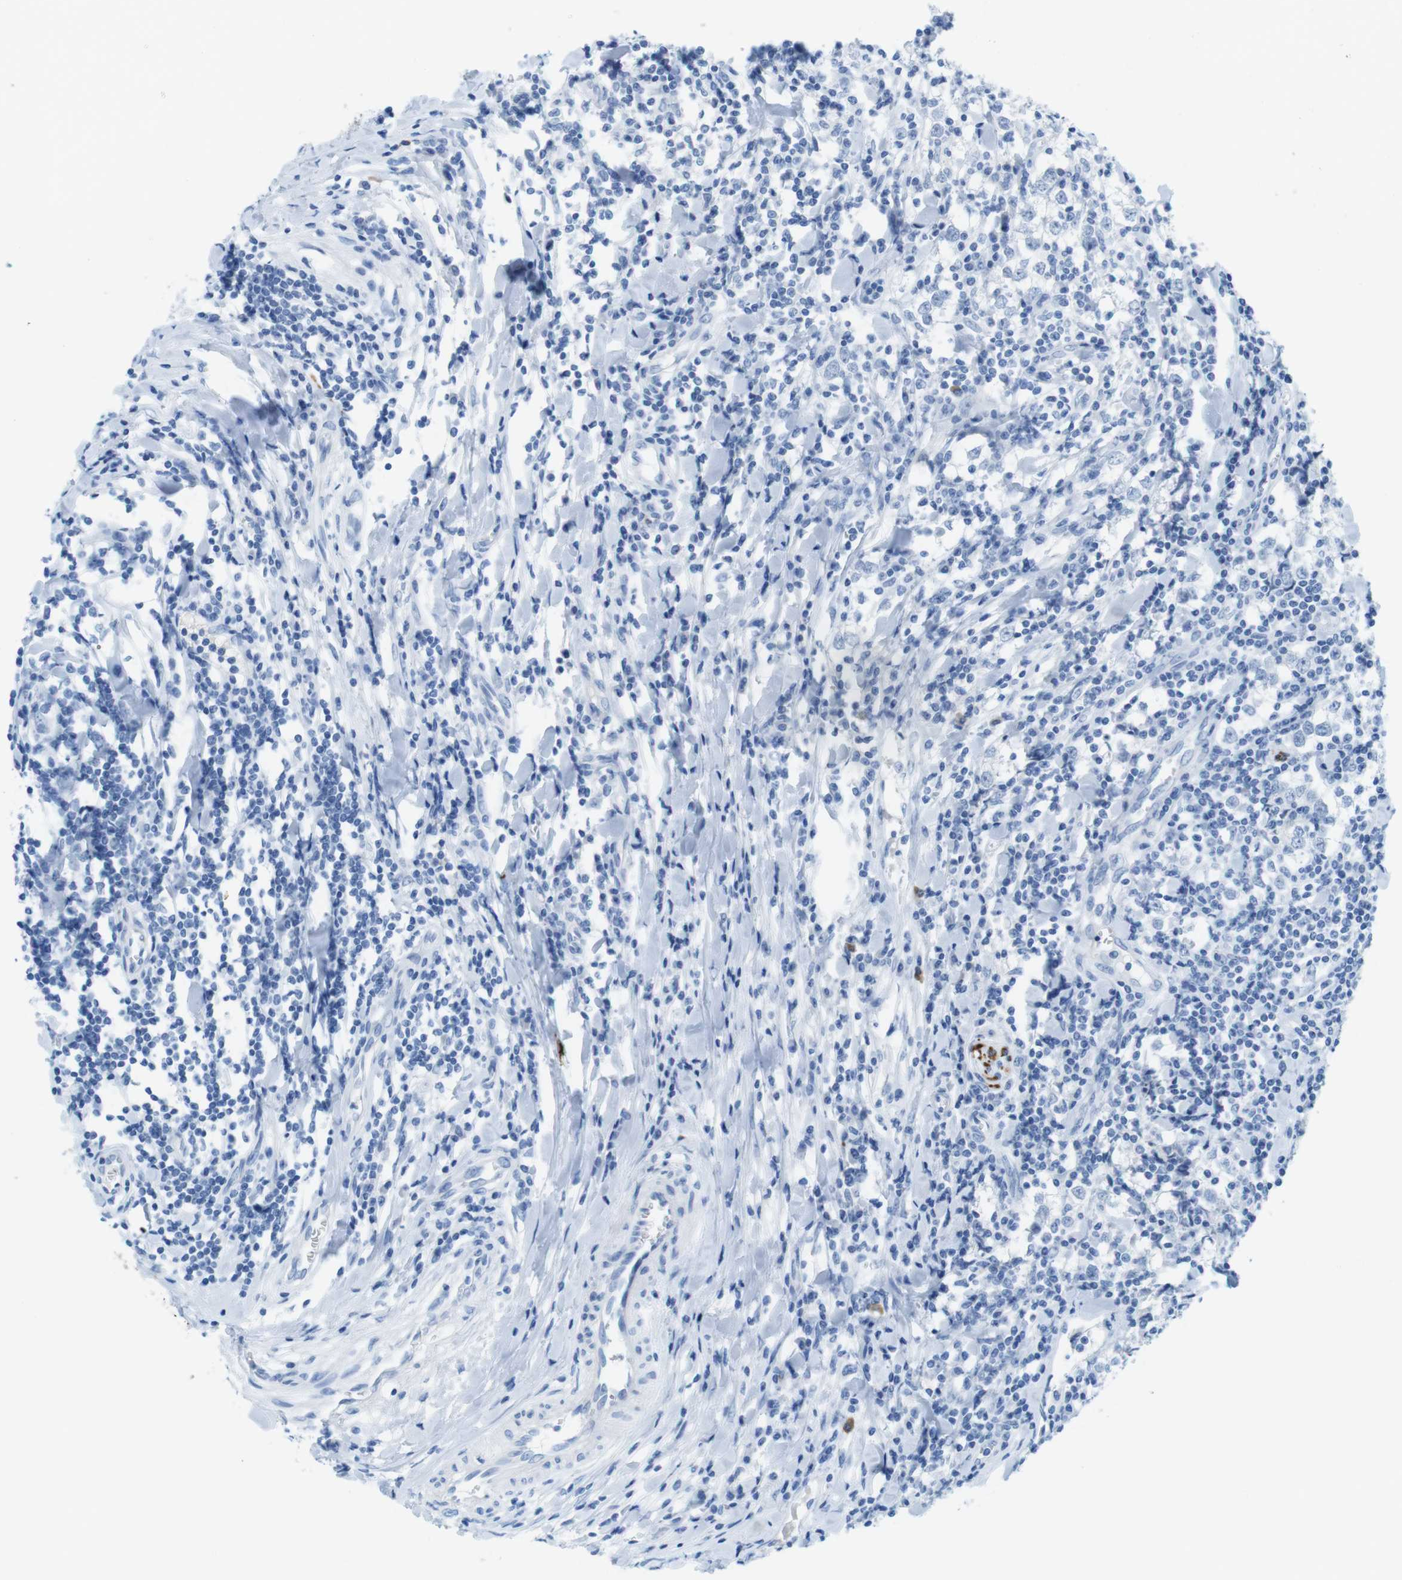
{"staining": {"intensity": "negative", "quantity": "none", "location": "none"}, "tissue": "testis cancer", "cell_type": "Tumor cells", "image_type": "cancer", "snomed": [{"axis": "morphology", "description": "Seminoma, NOS"}, {"axis": "morphology", "description": "Carcinoma, Embryonal, NOS"}, {"axis": "topography", "description": "Testis"}], "caption": "Immunohistochemistry photomicrograph of human testis cancer (embryonal carcinoma) stained for a protein (brown), which shows no staining in tumor cells.", "gene": "GAP43", "patient": {"sex": "male", "age": 36}}